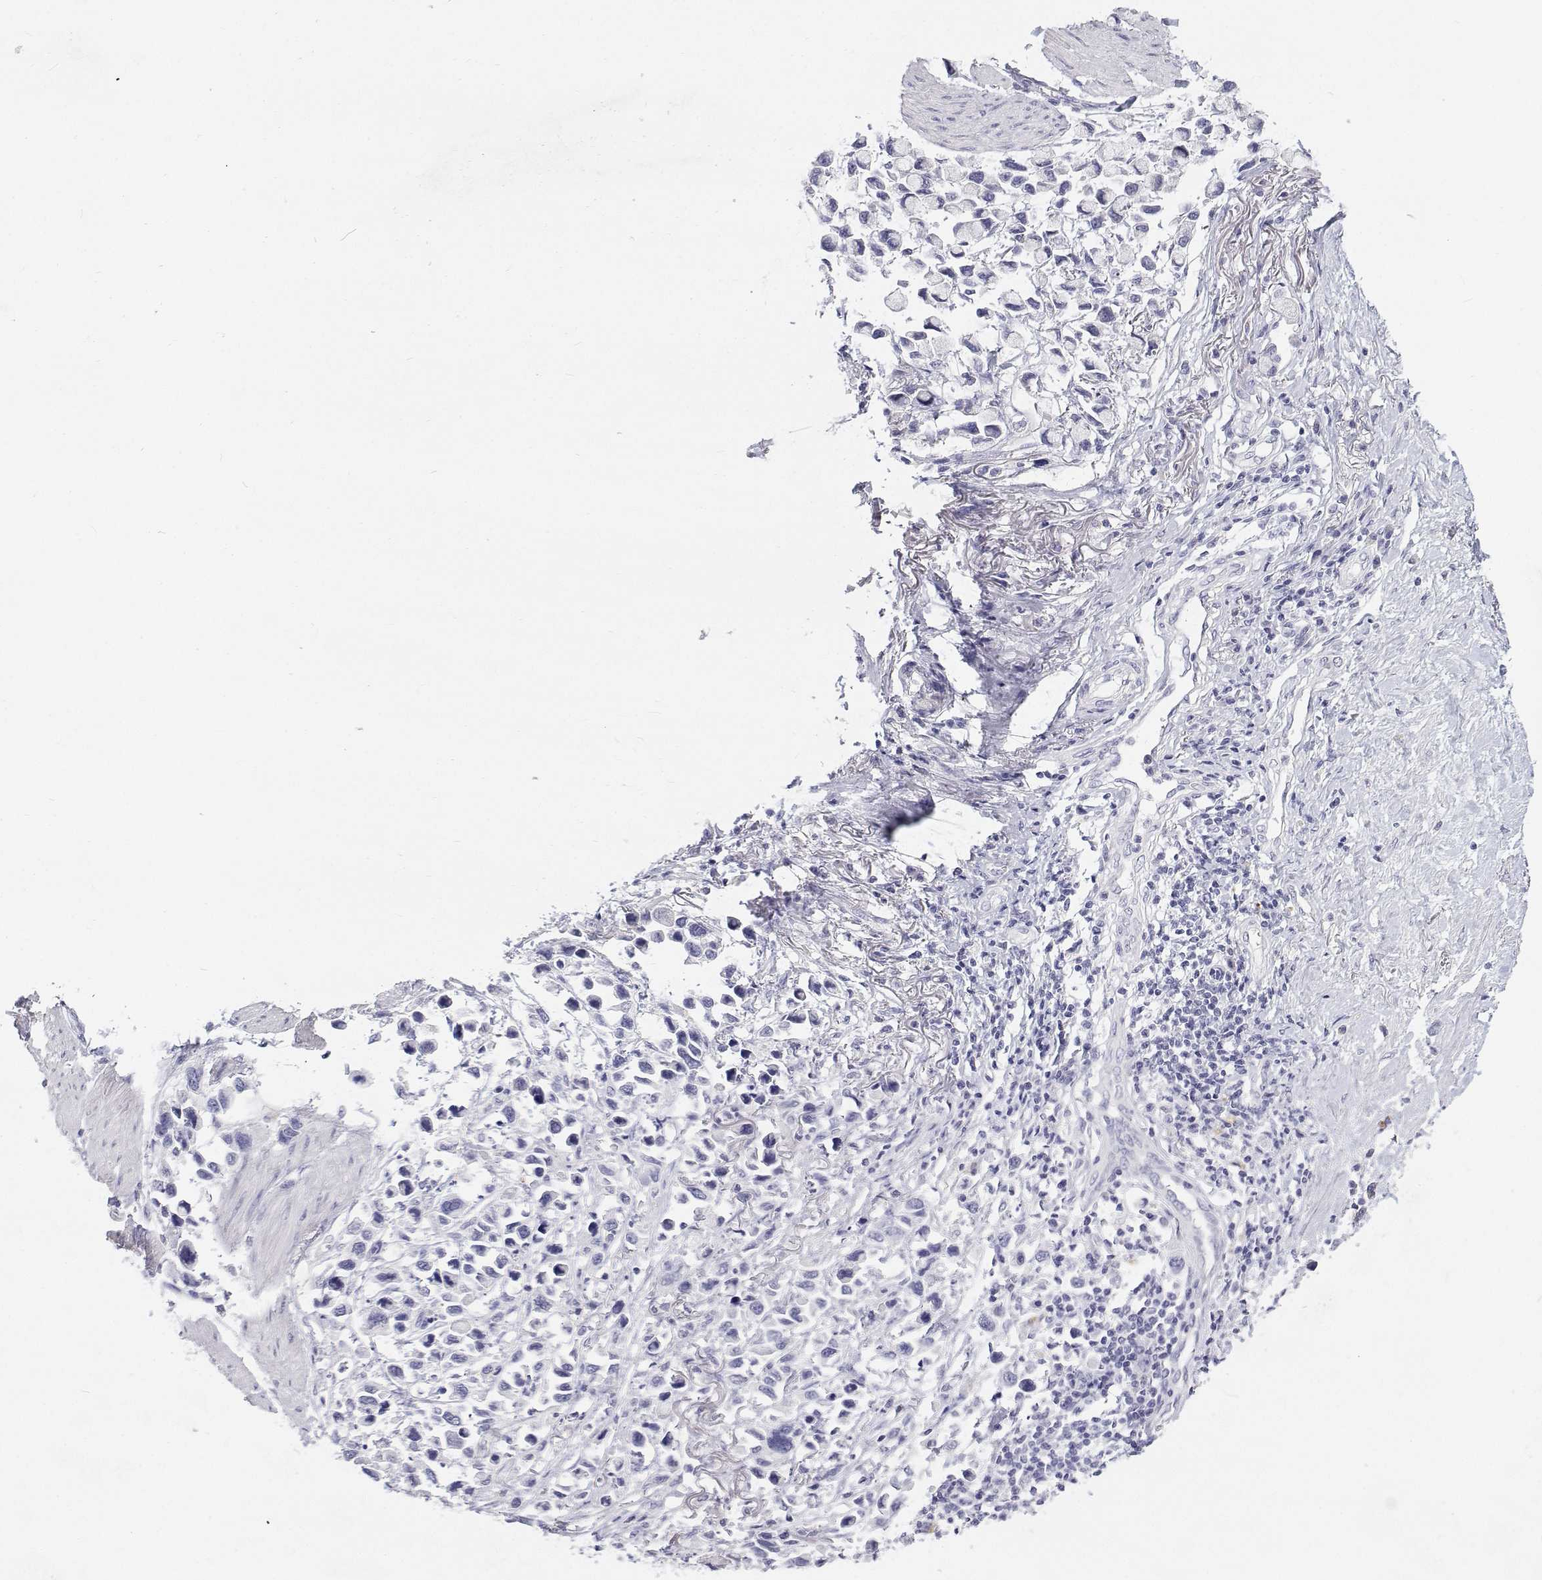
{"staining": {"intensity": "negative", "quantity": "none", "location": "none"}, "tissue": "stomach cancer", "cell_type": "Tumor cells", "image_type": "cancer", "snomed": [{"axis": "morphology", "description": "Adenocarcinoma, NOS"}, {"axis": "topography", "description": "Stomach"}], "caption": "Human adenocarcinoma (stomach) stained for a protein using IHC demonstrates no positivity in tumor cells.", "gene": "NCR2", "patient": {"sex": "female", "age": 81}}